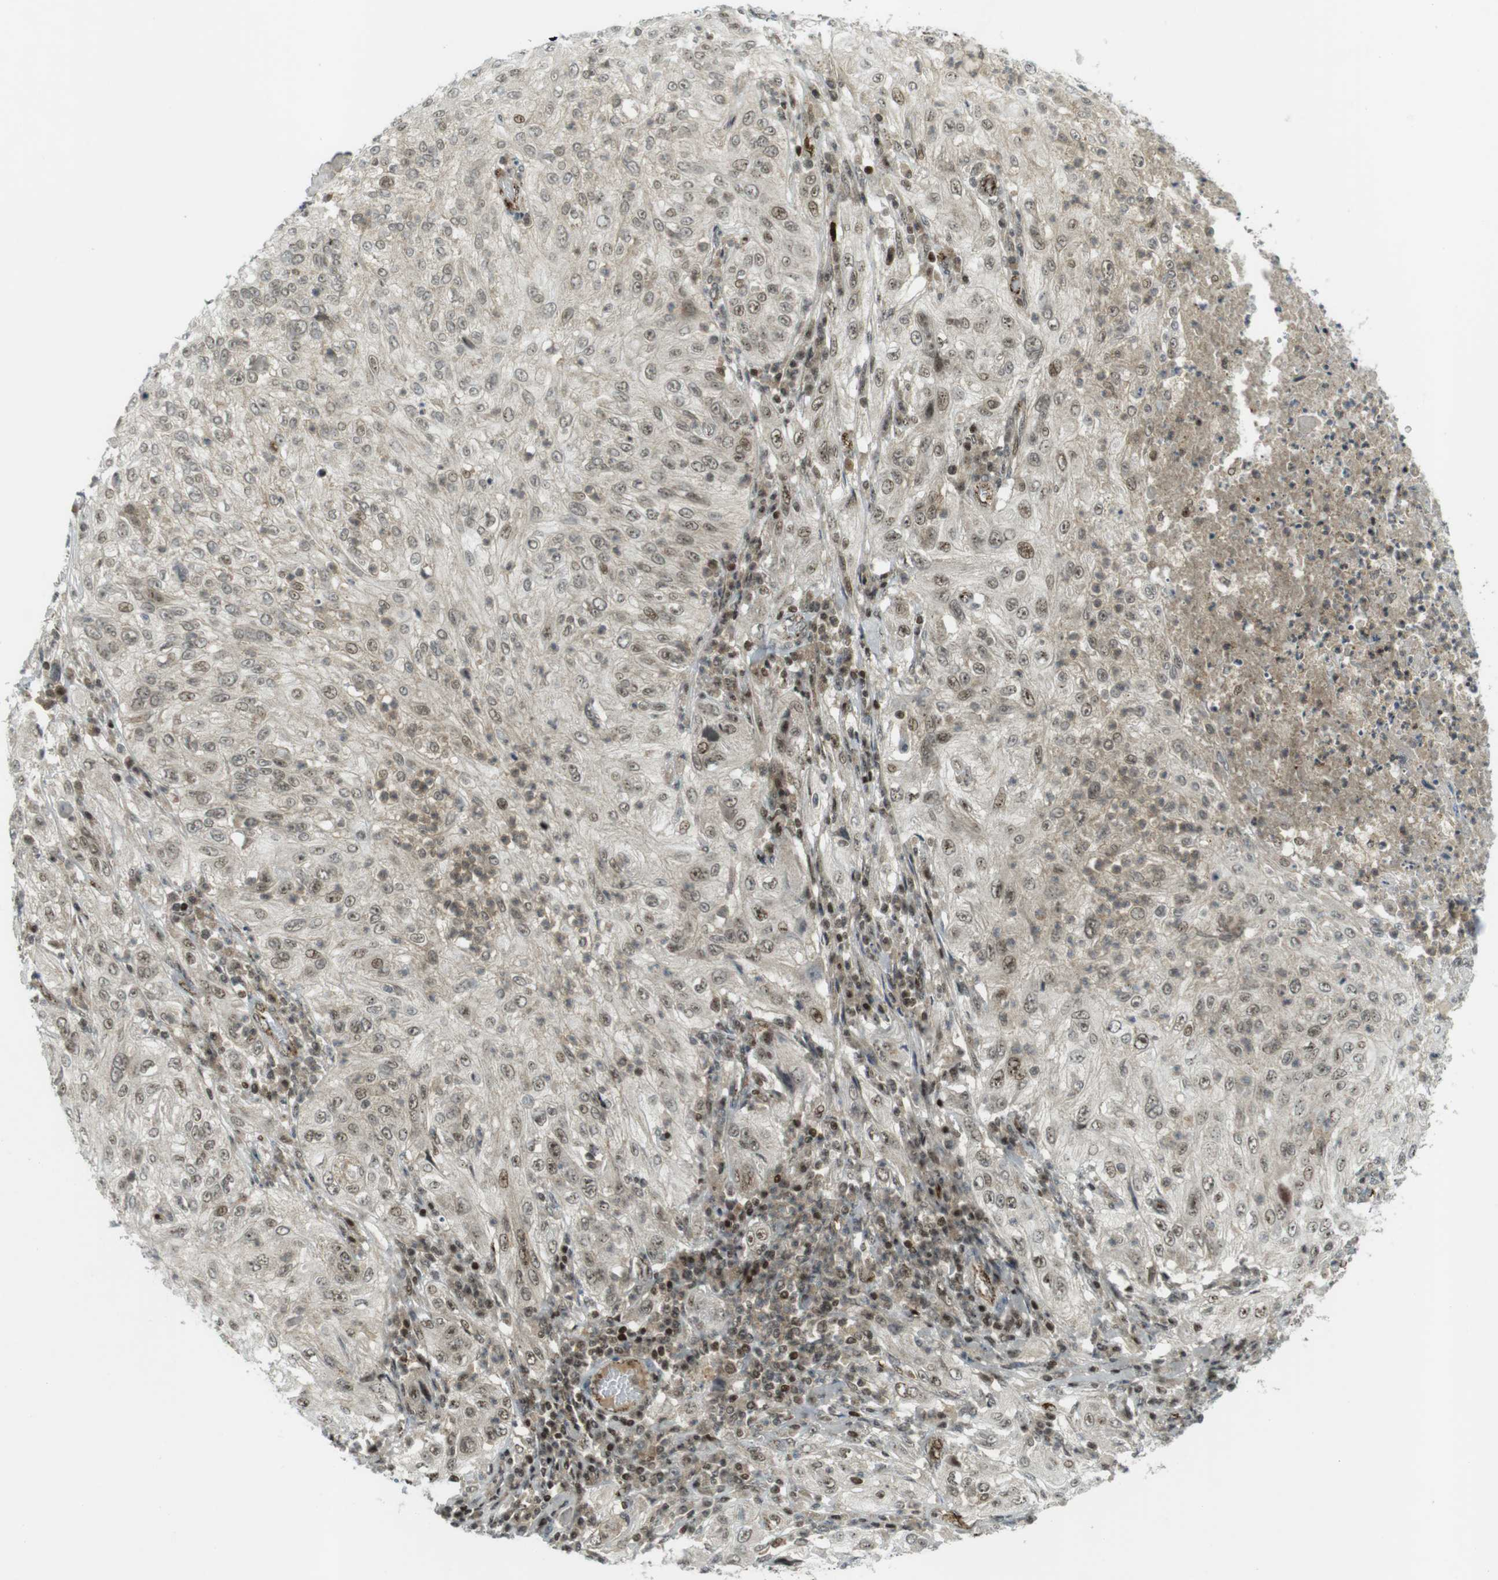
{"staining": {"intensity": "moderate", "quantity": "25%-75%", "location": "nuclear"}, "tissue": "lung cancer", "cell_type": "Tumor cells", "image_type": "cancer", "snomed": [{"axis": "morphology", "description": "Inflammation, NOS"}, {"axis": "morphology", "description": "Squamous cell carcinoma, NOS"}, {"axis": "topography", "description": "Lymph node"}, {"axis": "topography", "description": "Soft tissue"}, {"axis": "topography", "description": "Lung"}], "caption": "Squamous cell carcinoma (lung) stained with DAB immunohistochemistry shows medium levels of moderate nuclear staining in about 25%-75% of tumor cells.", "gene": "PPP1R13B", "patient": {"sex": "male", "age": 66}}